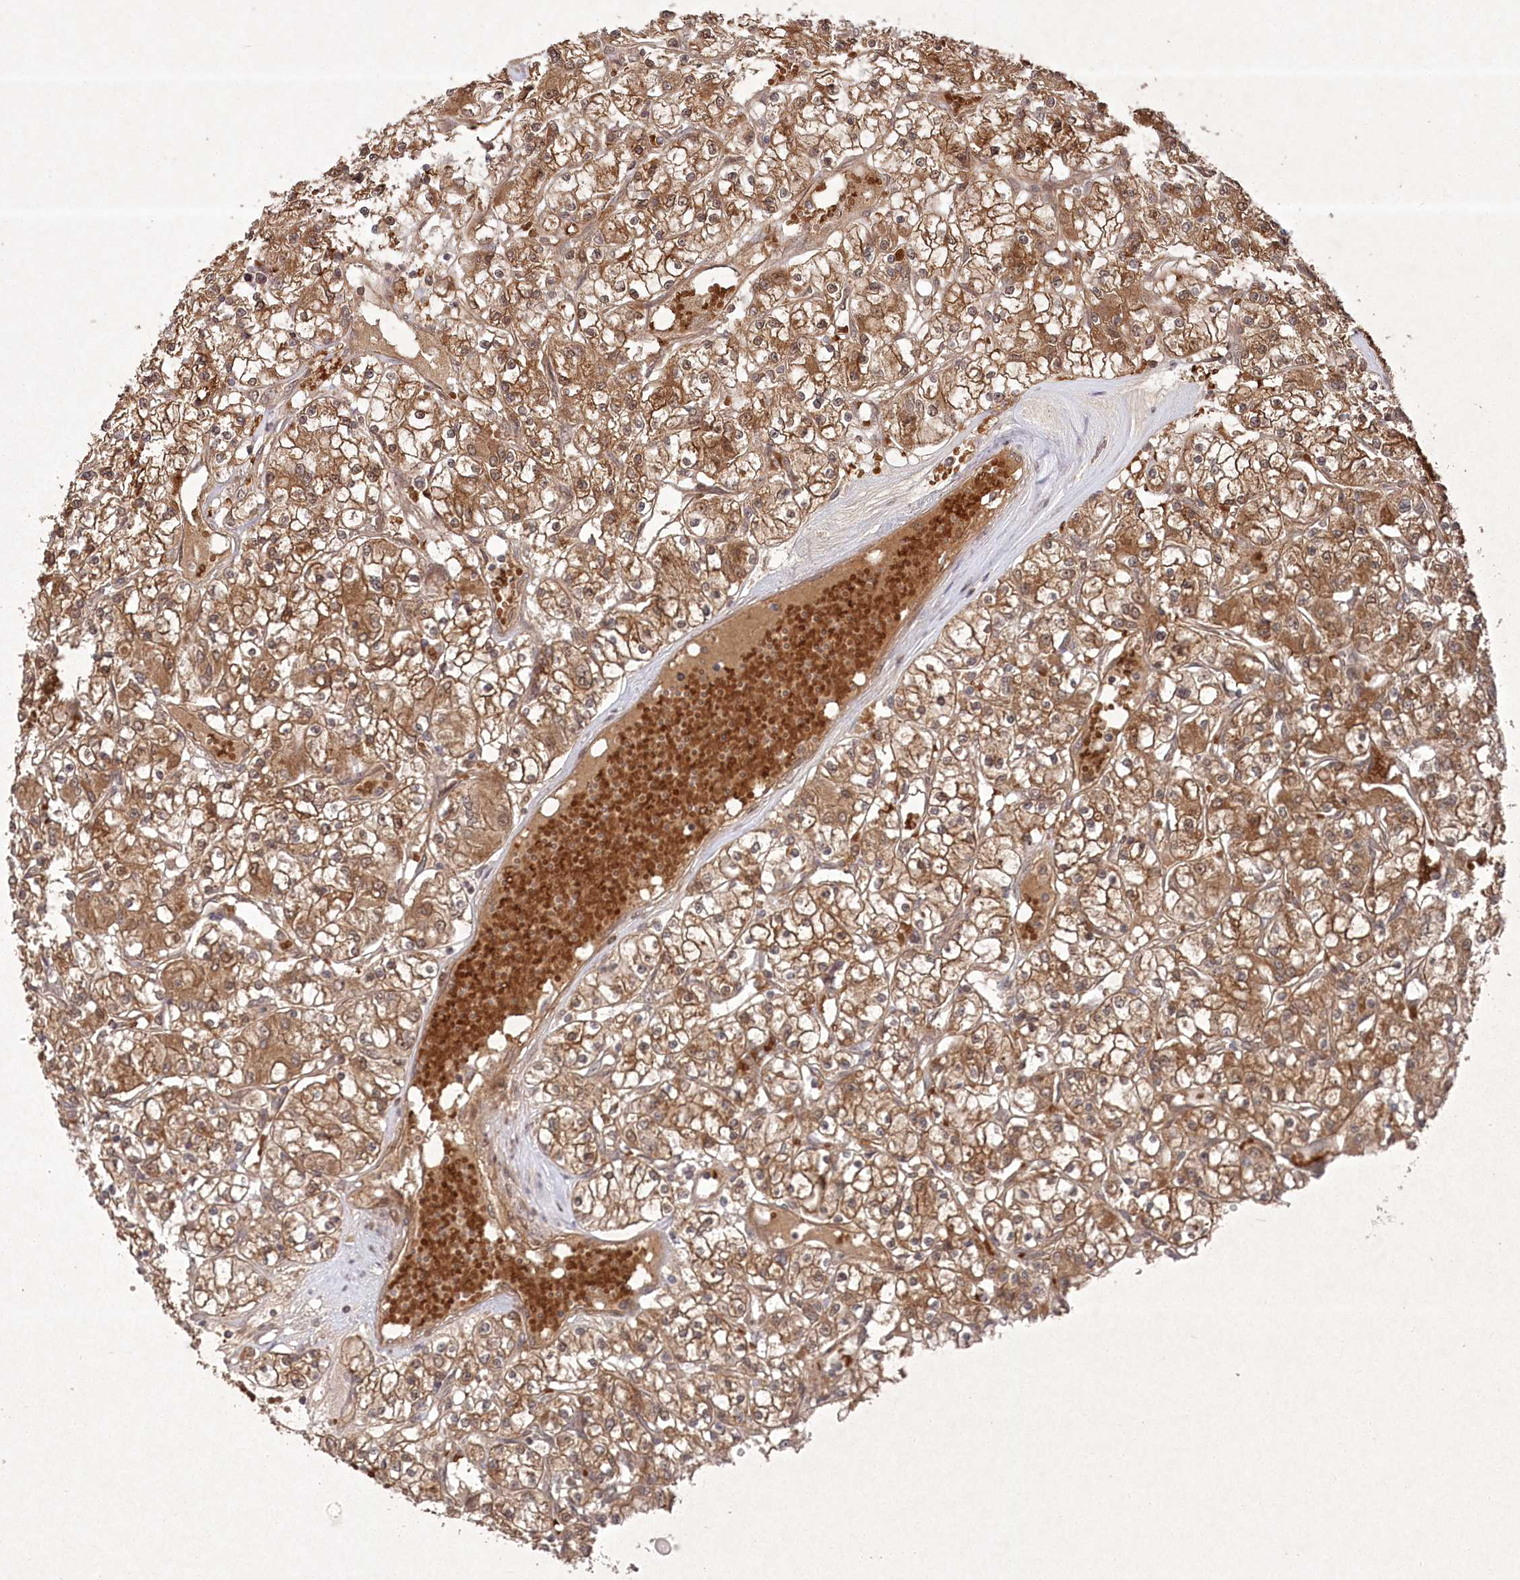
{"staining": {"intensity": "moderate", "quantity": ">75%", "location": "cytoplasmic/membranous,nuclear"}, "tissue": "renal cancer", "cell_type": "Tumor cells", "image_type": "cancer", "snomed": [{"axis": "morphology", "description": "Adenocarcinoma, NOS"}, {"axis": "topography", "description": "Kidney"}], "caption": "Protein staining of adenocarcinoma (renal) tissue reveals moderate cytoplasmic/membranous and nuclear staining in approximately >75% of tumor cells.", "gene": "FBXL17", "patient": {"sex": "female", "age": 59}}